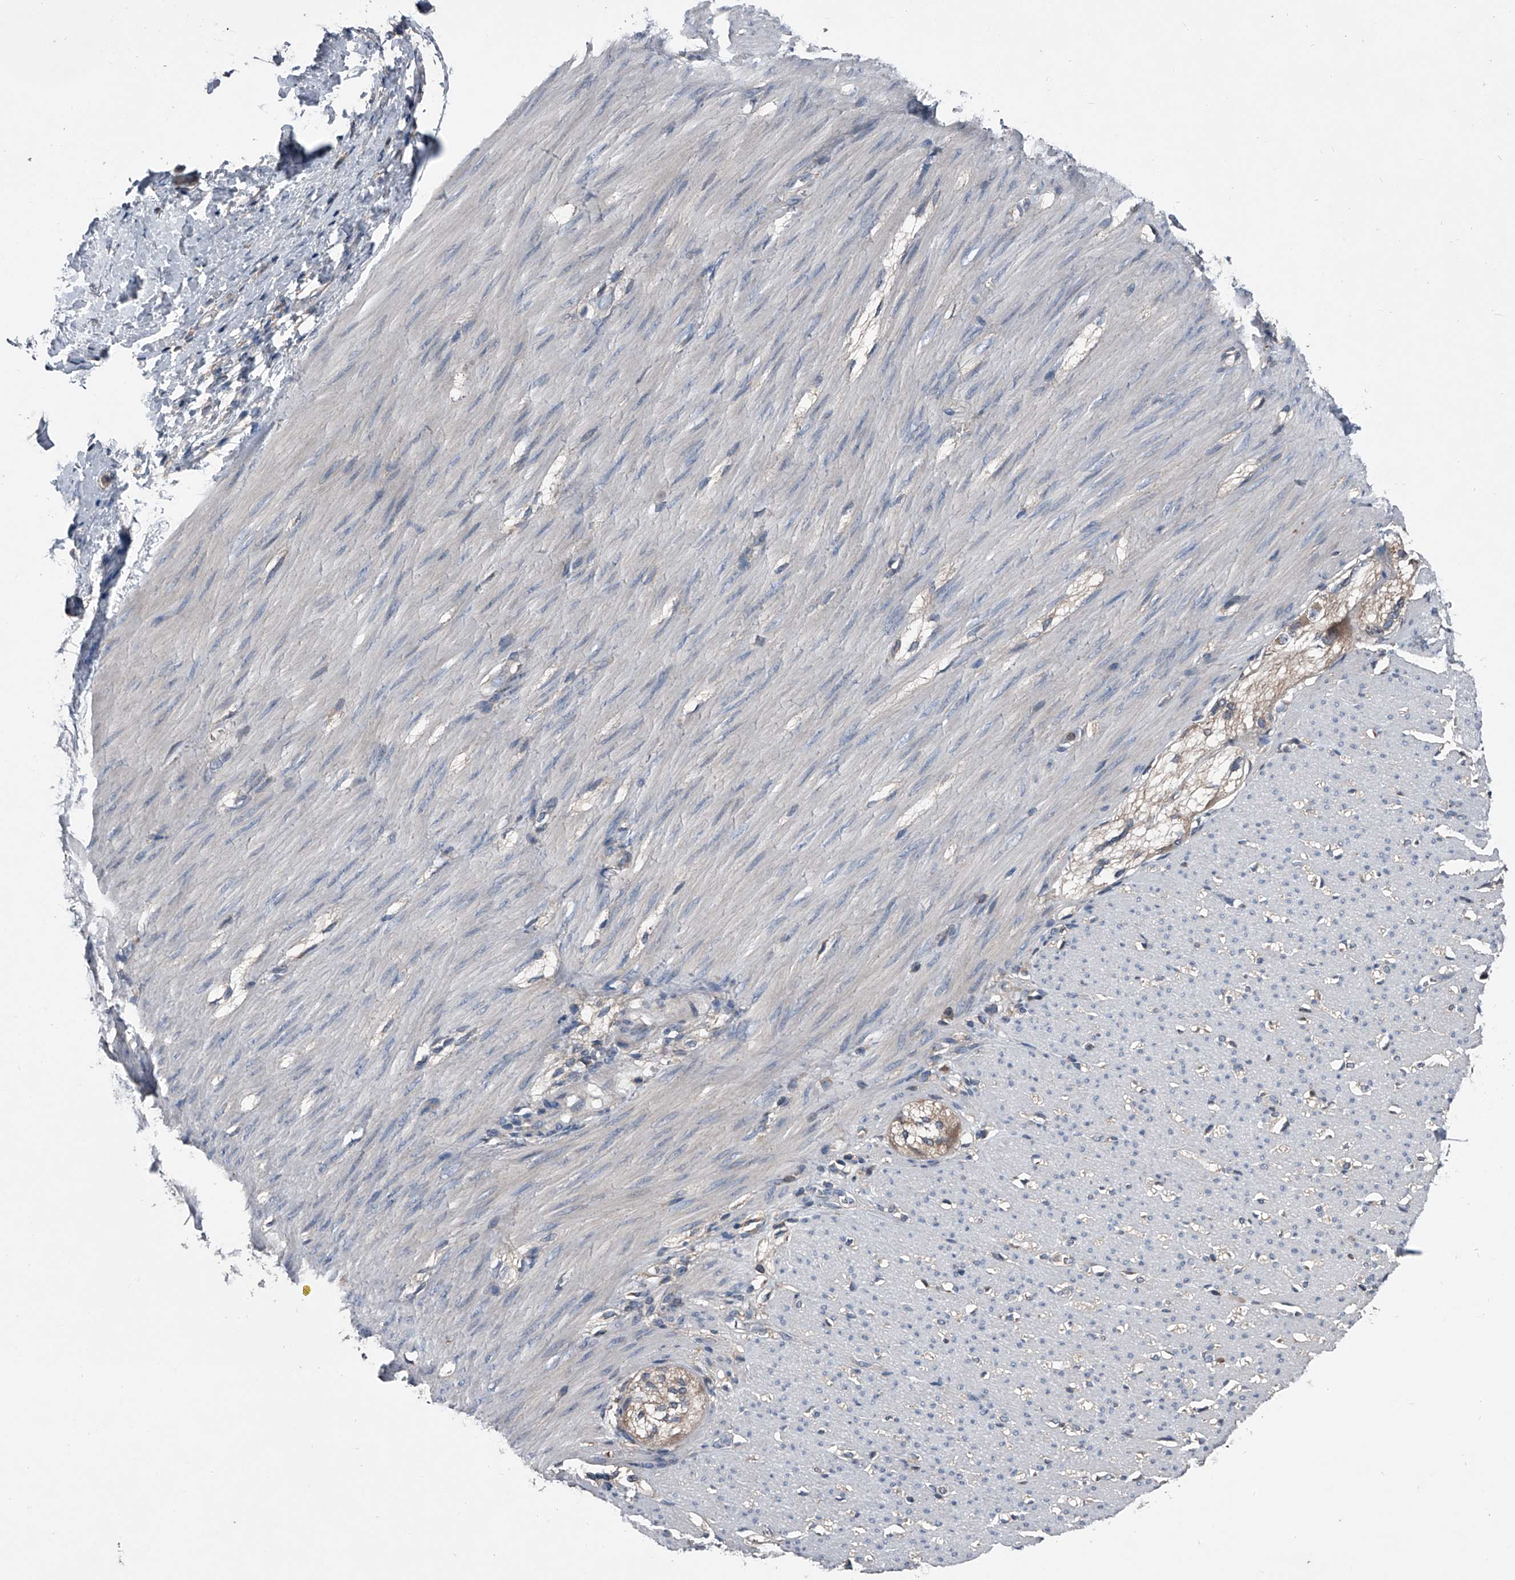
{"staining": {"intensity": "negative", "quantity": "none", "location": "none"}, "tissue": "smooth muscle", "cell_type": "Smooth muscle cells", "image_type": "normal", "snomed": [{"axis": "morphology", "description": "Normal tissue, NOS"}, {"axis": "morphology", "description": "Adenocarcinoma, NOS"}, {"axis": "topography", "description": "Colon"}, {"axis": "topography", "description": "Peripheral nerve tissue"}], "caption": "High power microscopy image of an immunohistochemistry micrograph of unremarkable smooth muscle, revealing no significant expression in smooth muscle cells.", "gene": "PIP5K1A", "patient": {"sex": "male", "age": 14}}